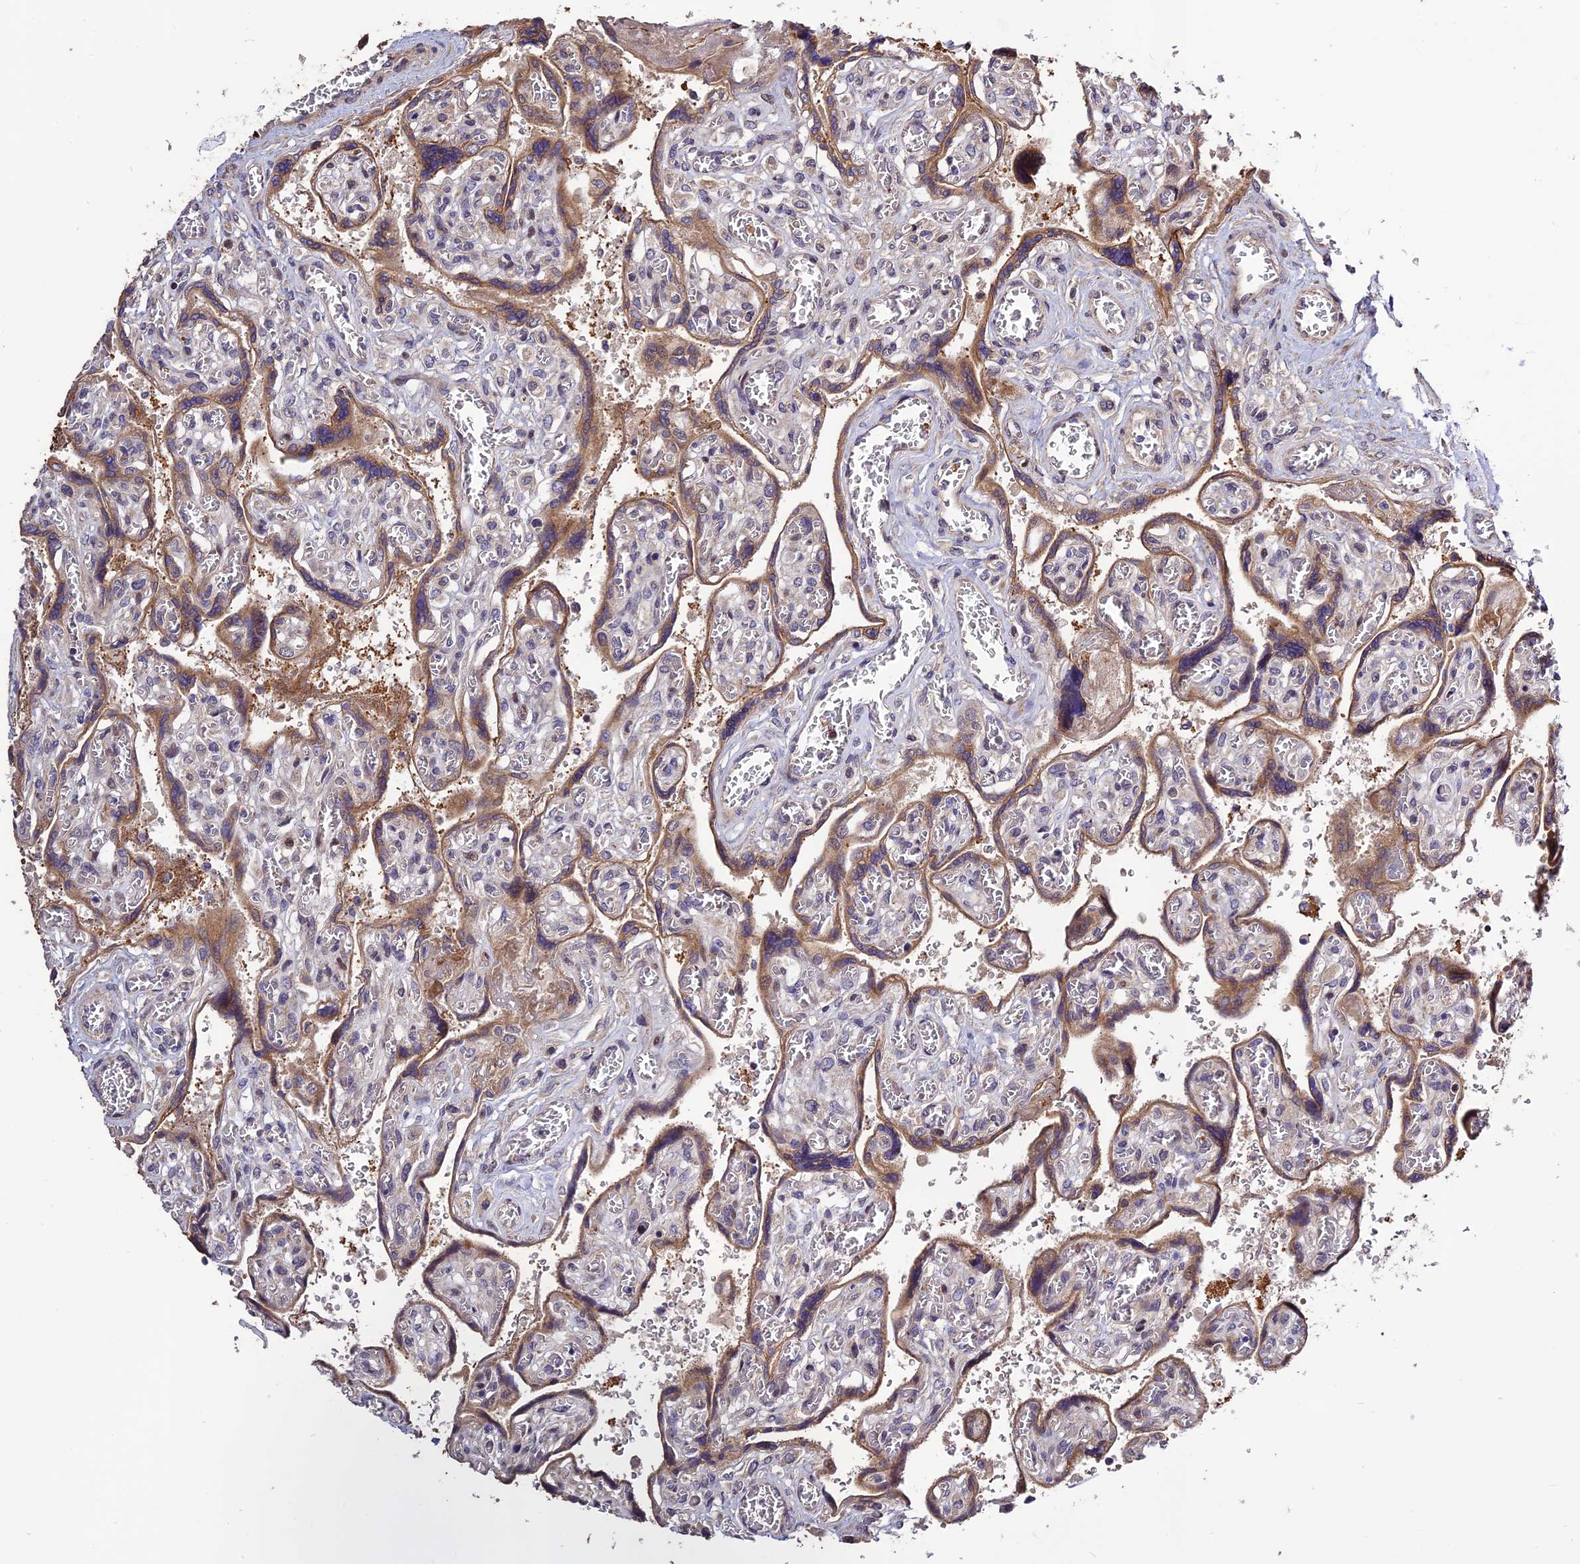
{"staining": {"intensity": "moderate", "quantity": ">75%", "location": "cytoplasmic/membranous"}, "tissue": "placenta", "cell_type": "Decidual cells", "image_type": "normal", "snomed": [{"axis": "morphology", "description": "Normal tissue, NOS"}, {"axis": "topography", "description": "Placenta"}], "caption": "An image of placenta stained for a protein shows moderate cytoplasmic/membranous brown staining in decidual cells. (IHC, brightfield microscopy, high magnification).", "gene": "SPG21", "patient": {"sex": "female", "age": 39}}